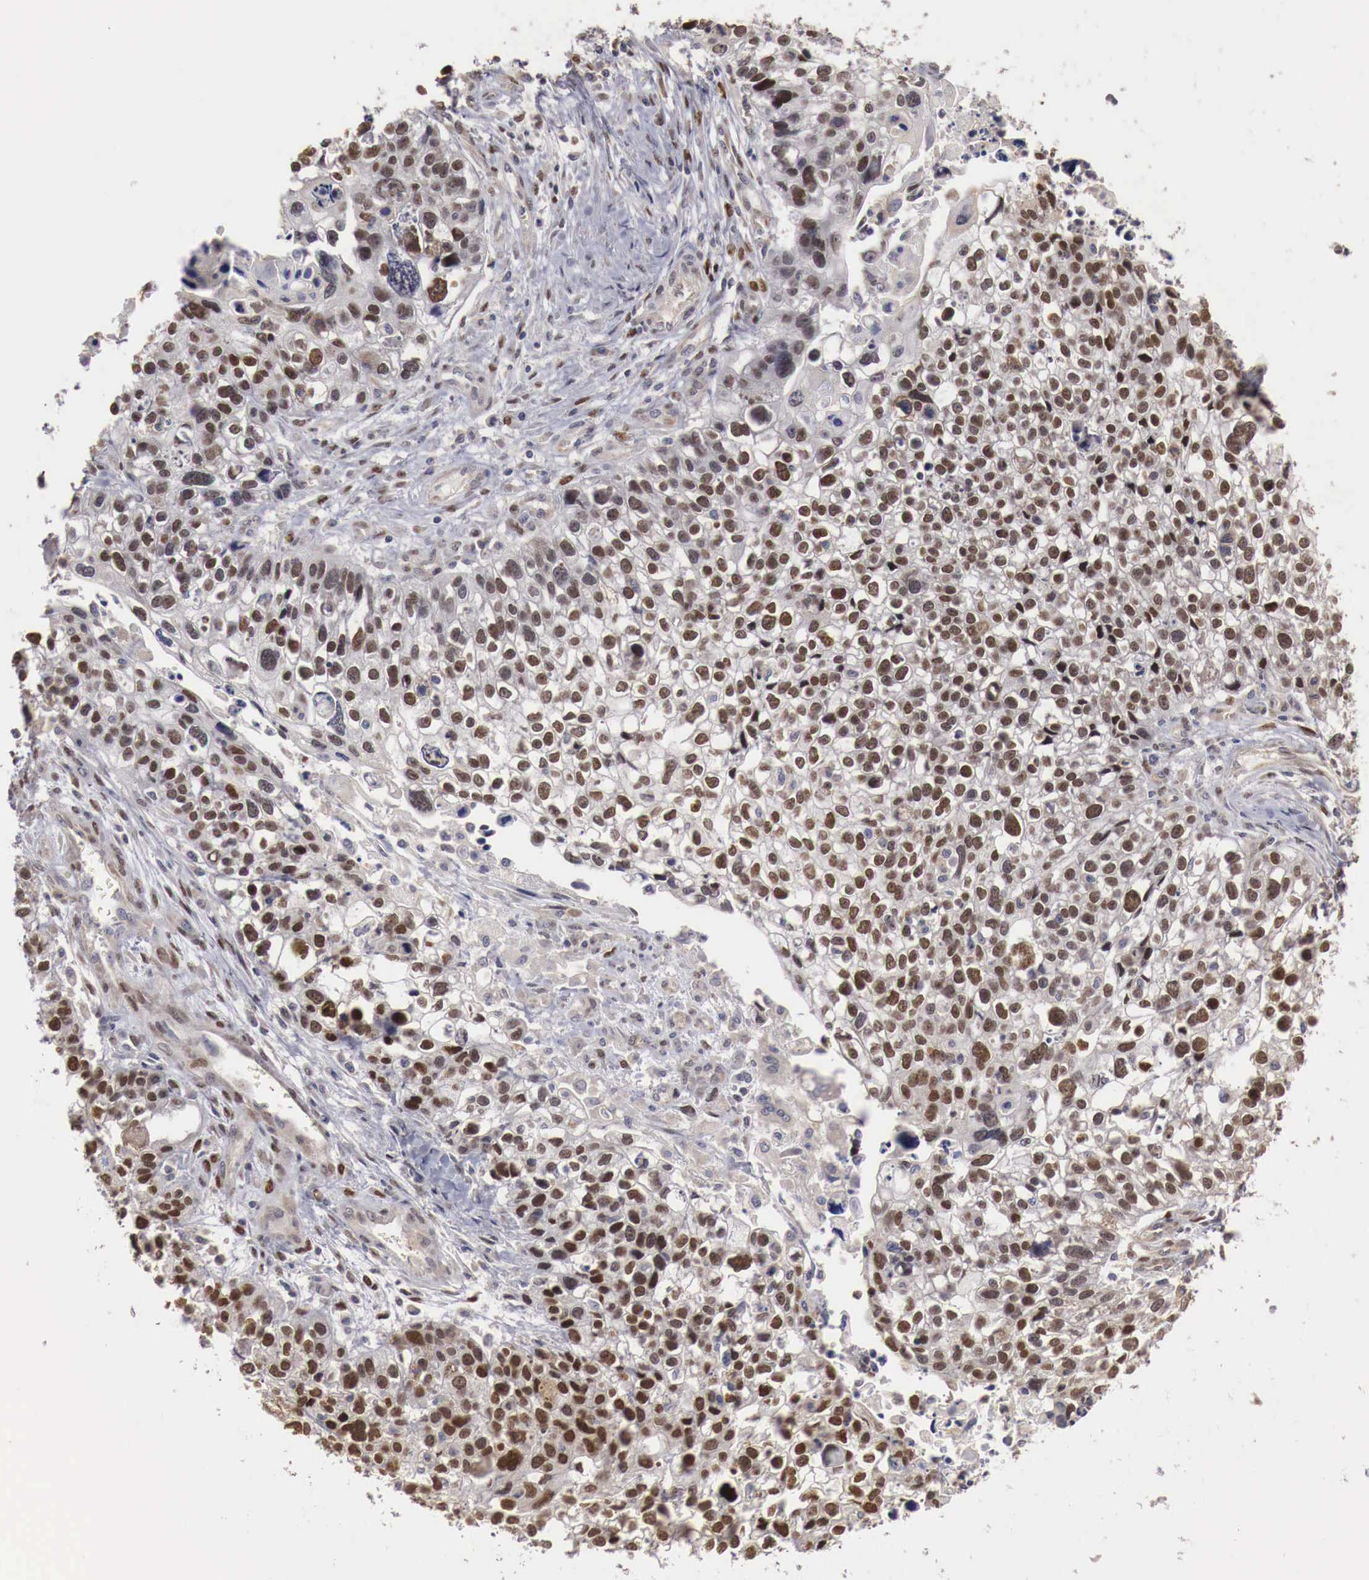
{"staining": {"intensity": "strong", "quantity": ">75%", "location": "nuclear"}, "tissue": "lung cancer", "cell_type": "Tumor cells", "image_type": "cancer", "snomed": [{"axis": "morphology", "description": "Squamous cell carcinoma, NOS"}, {"axis": "topography", "description": "Lymph node"}, {"axis": "topography", "description": "Lung"}], "caption": "Squamous cell carcinoma (lung) stained for a protein (brown) shows strong nuclear positive staining in about >75% of tumor cells.", "gene": "KHDRBS2", "patient": {"sex": "male", "age": 74}}